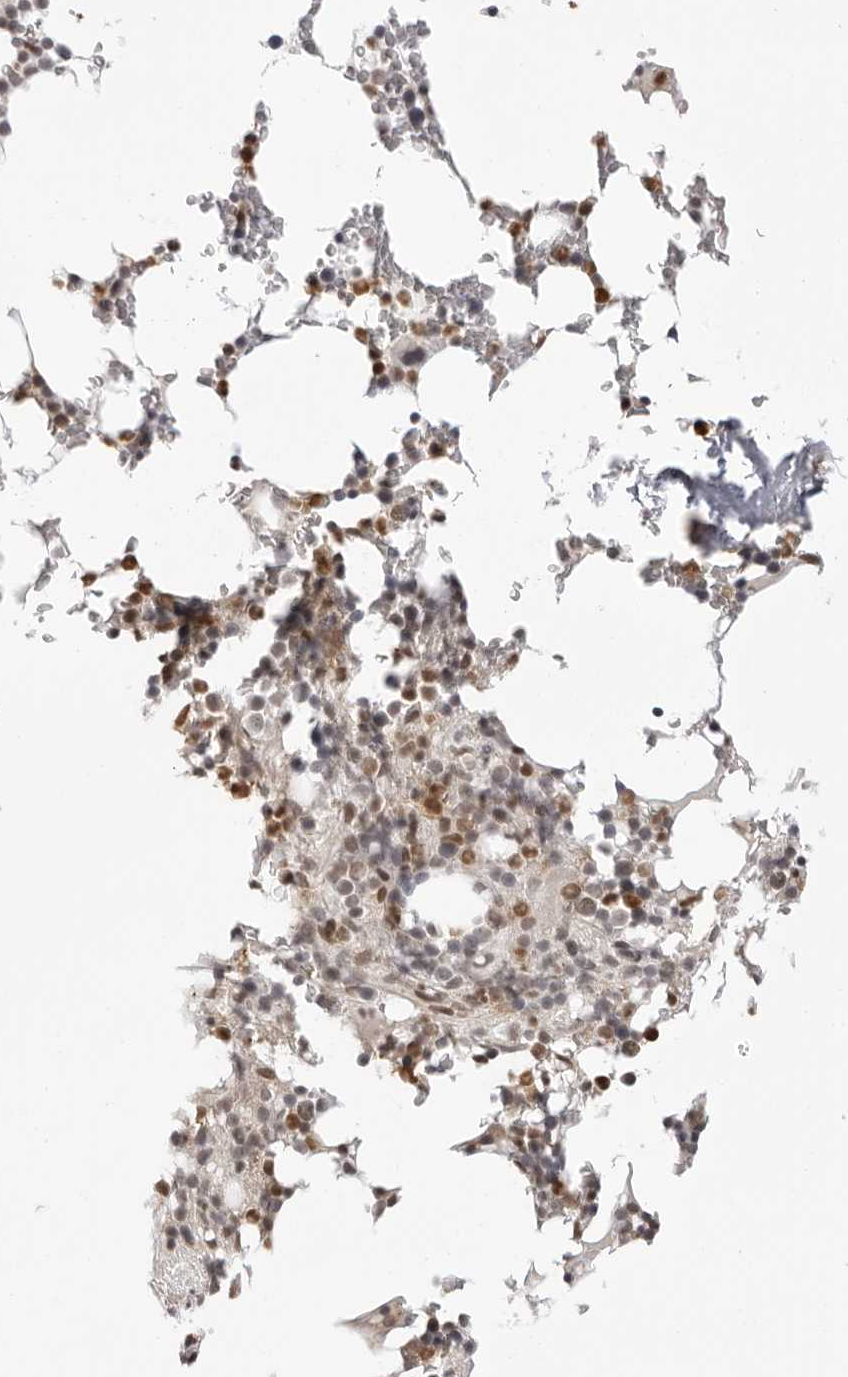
{"staining": {"intensity": "moderate", "quantity": "25%-75%", "location": "nuclear"}, "tissue": "bone marrow", "cell_type": "Hematopoietic cells", "image_type": "normal", "snomed": [{"axis": "morphology", "description": "Normal tissue, NOS"}, {"axis": "topography", "description": "Bone marrow"}], "caption": "Benign bone marrow was stained to show a protein in brown. There is medium levels of moderate nuclear staining in about 25%-75% of hematopoietic cells. (DAB (3,3'-diaminobenzidine) = brown stain, brightfield microscopy at high magnification).", "gene": "HSPA4", "patient": {"sex": "male", "age": 58}}